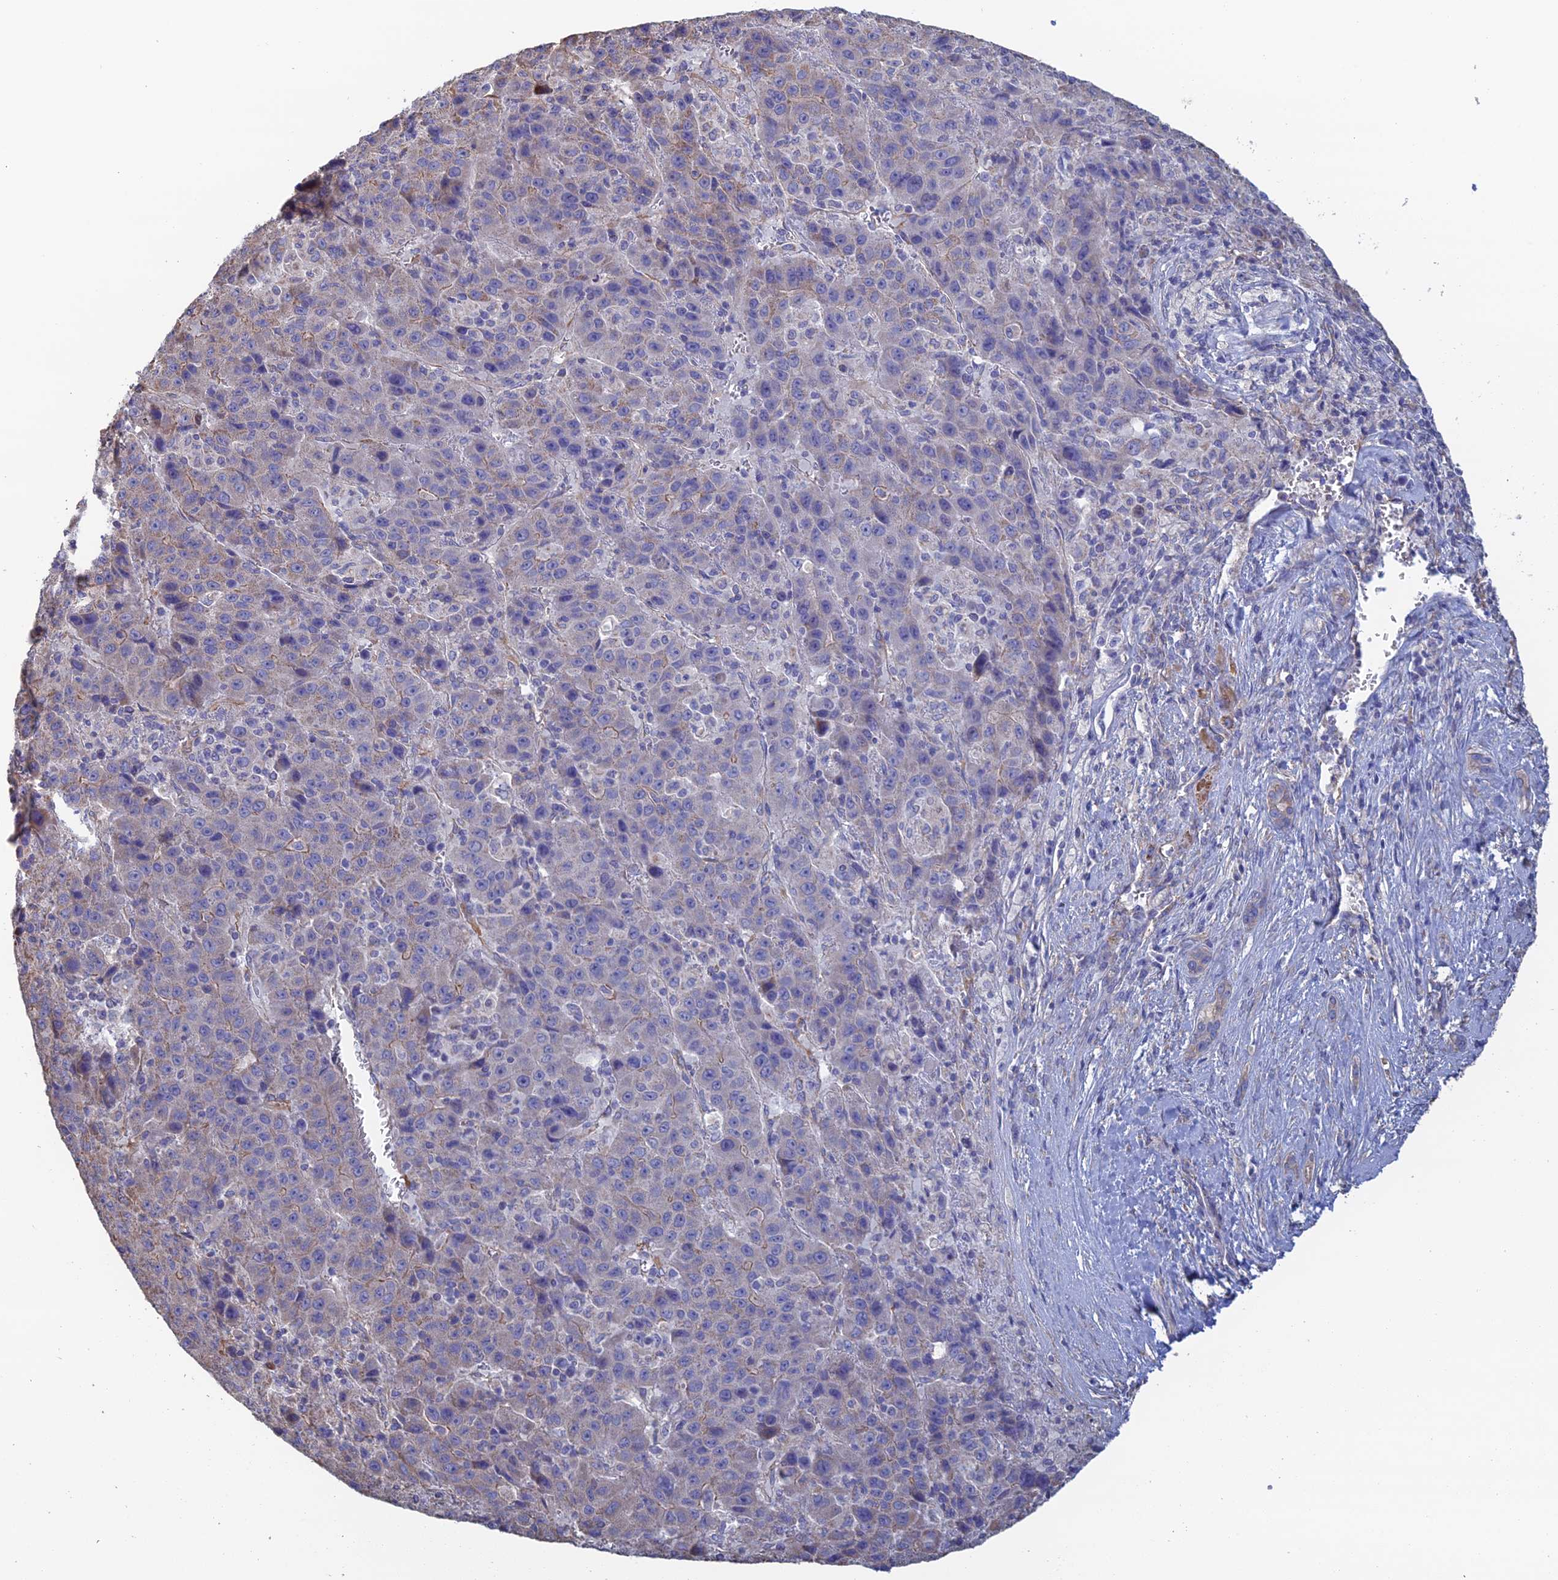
{"staining": {"intensity": "negative", "quantity": "none", "location": "none"}, "tissue": "liver cancer", "cell_type": "Tumor cells", "image_type": "cancer", "snomed": [{"axis": "morphology", "description": "Carcinoma, Hepatocellular, NOS"}, {"axis": "topography", "description": "Liver"}], "caption": "Immunohistochemistry photomicrograph of hepatocellular carcinoma (liver) stained for a protein (brown), which shows no staining in tumor cells.", "gene": "PCDHA5", "patient": {"sex": "female", "age": 53}}